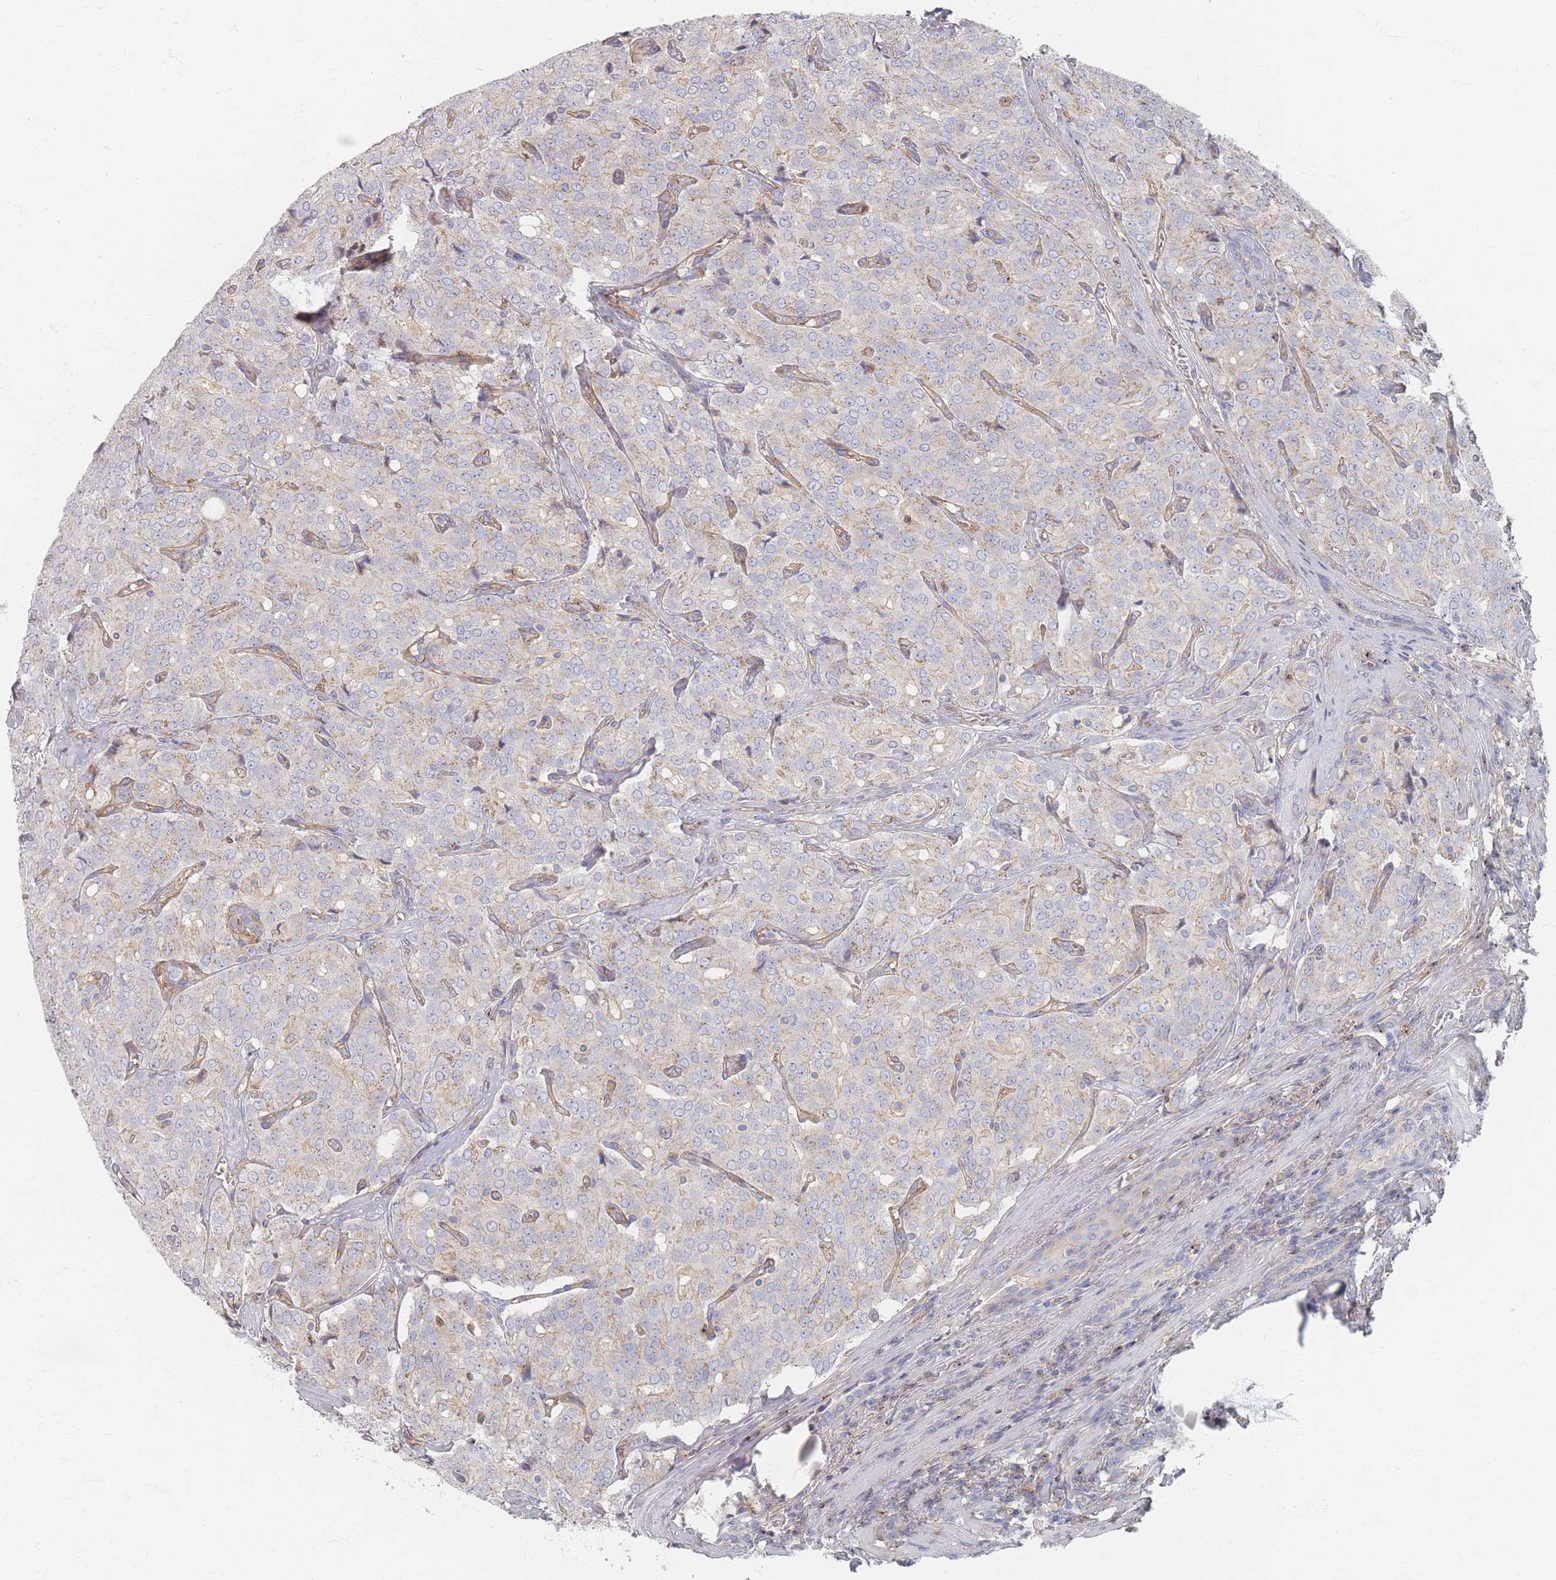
{"staining": {"intensity": "weak", "quantity": "<25%", "location": "cytoplasmic/membranous"}, "tissue": "prostate cancer", "cell_type": "Tumor cells", "image_type": "cancer", "snomed": [{"axis": "morphology", "description": "Adenocarcinoma, High grade"}, {"axis": "topography", "description": "Prostate"}], "caption": "Immunohistochemistry image of neoplastic tissue: human prostate cancer stained with DAB (3,3'-diaminobenzidine) displays no significant protein expression in tumor cells. (IHC, brightfield microscopy, high magnification).", "gene": "GNB1", "patient": {"sex": "male", "age": 68}}